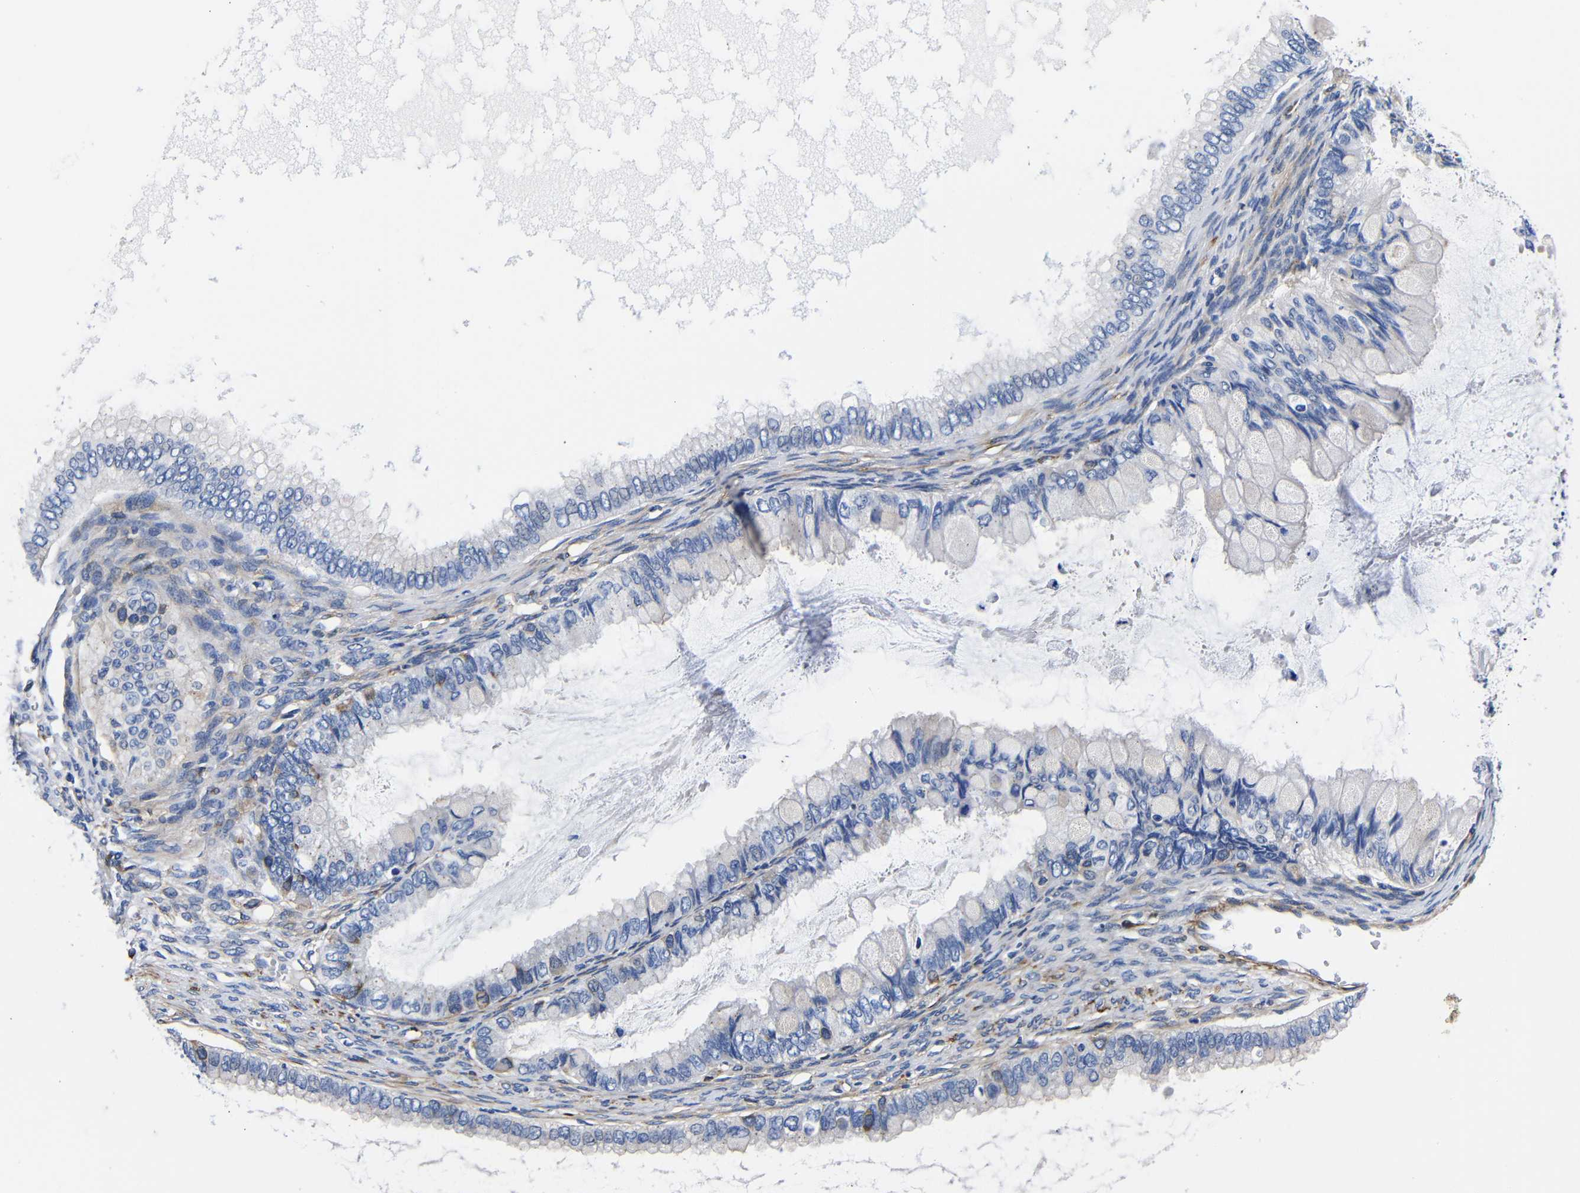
{"staining": {"intensity": "negative", "quantity": "none", "location": "none"}, "tissue": "ovarian cancer", "cell_type": "Tumor cells", "image_type": "cancer", "snomed": [{"axis": "morphology", "description": "Cystadenocarcinoma, mucinous, NOS"}, {"axis": "topography", "description": "Ovary"}], "caption": "An image of ovarian mucinous cystadenocarcinoma stained for a protein displays no brown staining in tumor cells.", "gene": "LRIG1", "patient": {"sex": "female", "age": 80}}